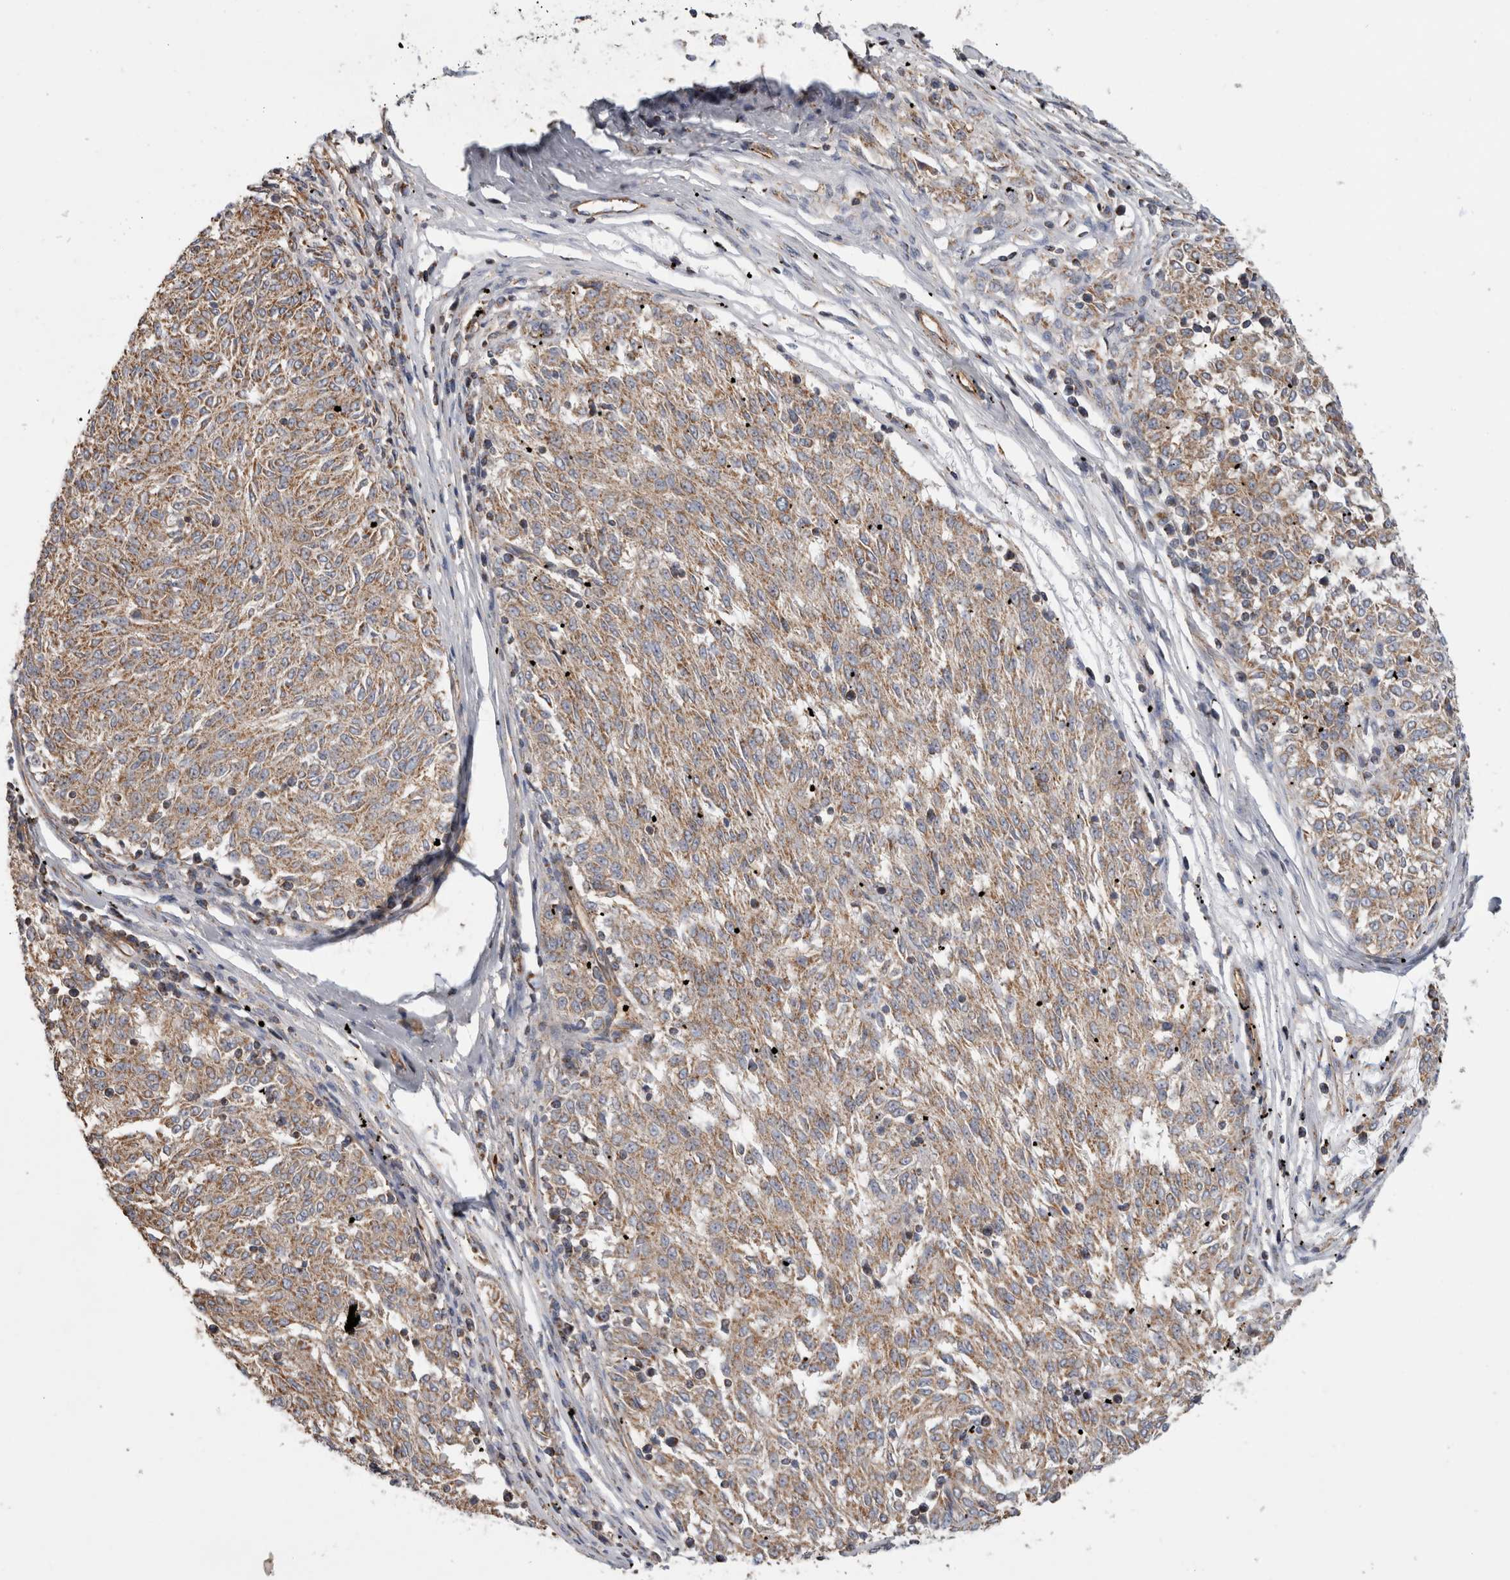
{"staining": {"intensity": "weak", "quantity": ">75%", "location": "cytoplasmic/membranous"}, "tissue": "melanoma", "cell_type": "Tumor cells", "image_type": "cancer", "snomed": [{"axis": "morphology", "description": "Malignant melanoma, NOS"}, {"axis": "topography", "description": "Skin"}], "caption": "Protein expression analysis of human malignant melanoma reveals weak cytoplasmic/membranous expression in about >75% of tumor cells. The staining was performed using DAB (3,3'-diaminobenzidine), with brown indicating positive protein expression. Nuclei are stained blue with hematoxylin.", "gene": "SFXN2", "patient": {"sex": "female", "age": 72}}